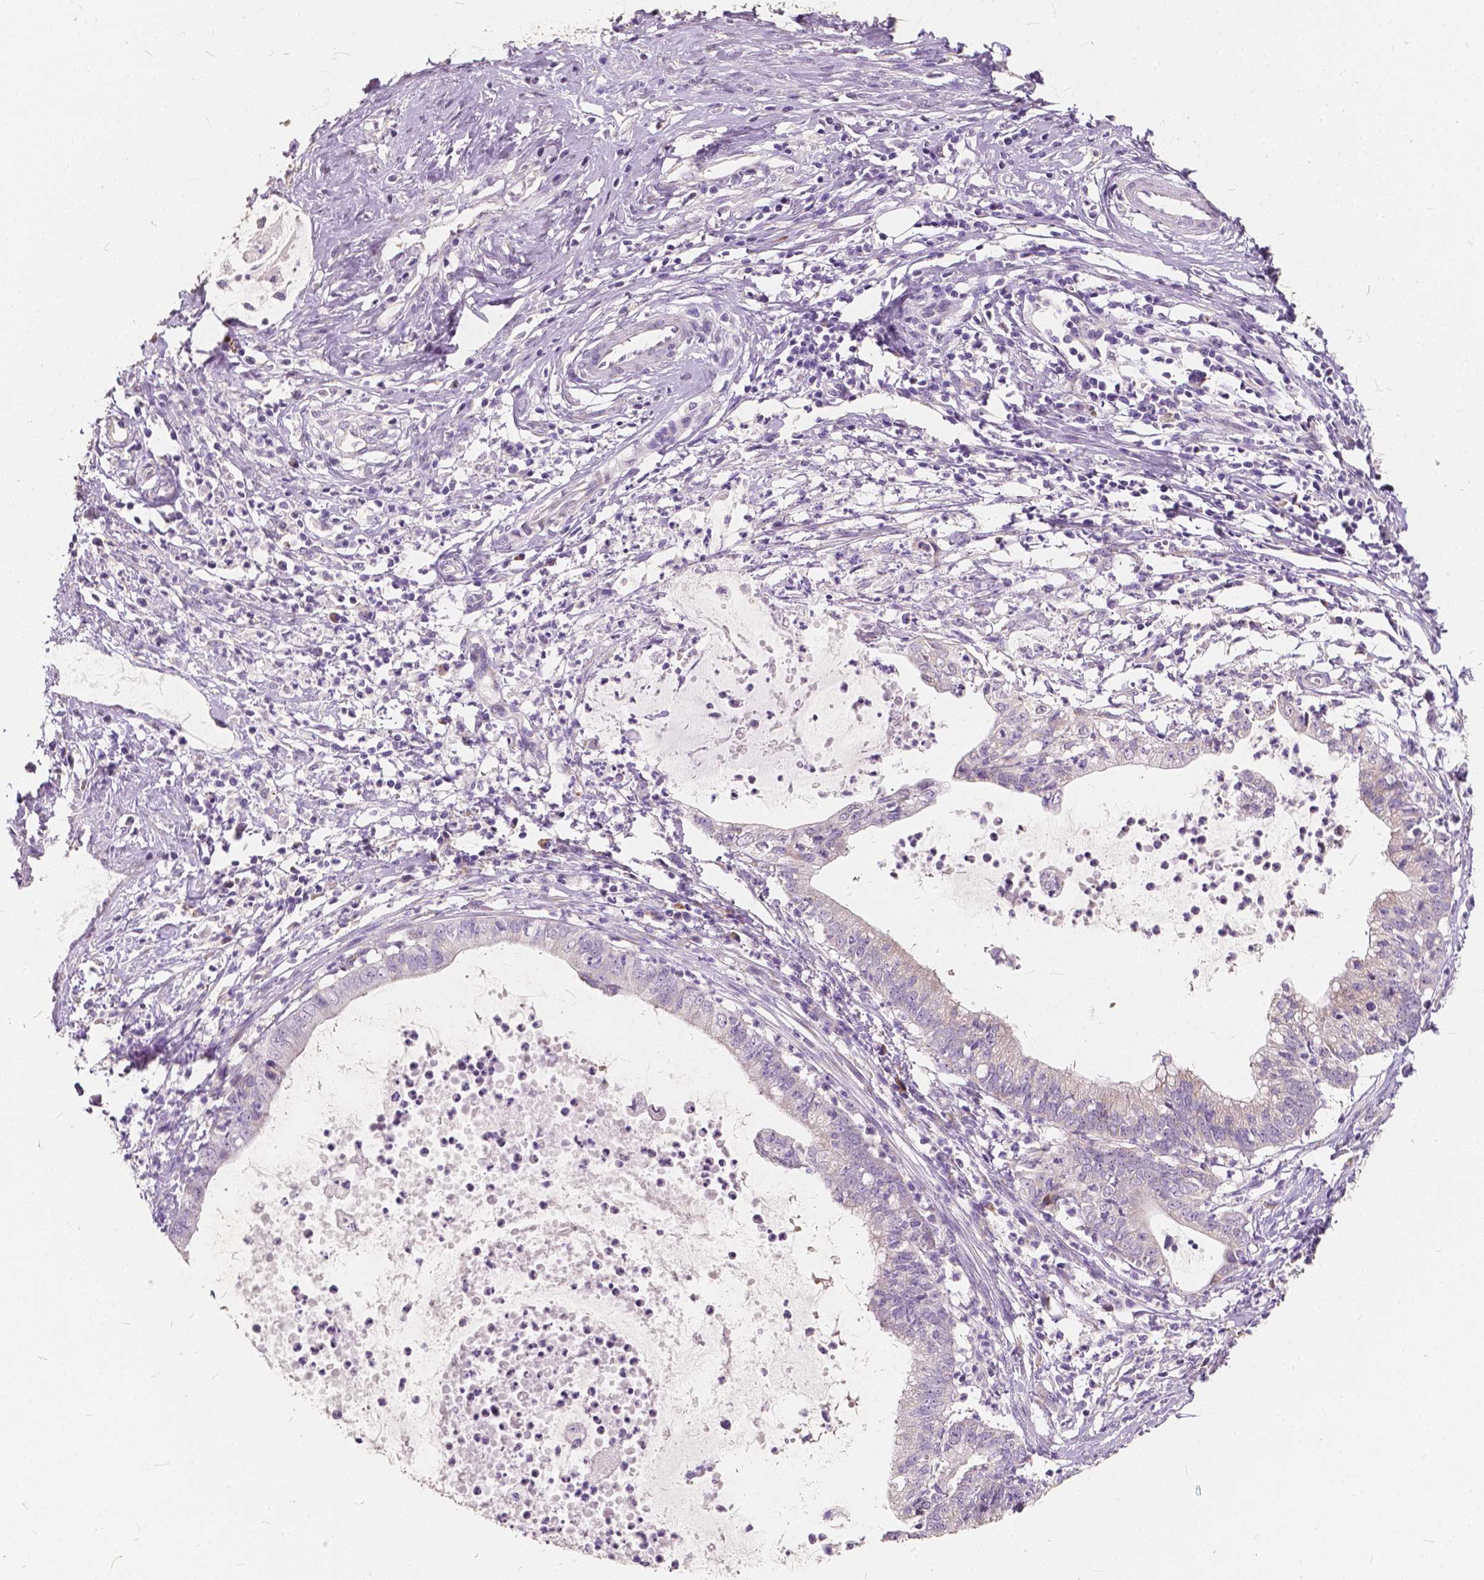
{"staining": {"intensity": "negative", "quantity": "none", "location": "none"}, "tissue": "cervical cancer", "cell_type": "Tumor cells", "image_type": "cancer", "snomed": [{"axis": "morphology", "description": "Normal tissue, NOS"}, {"axis": "morphology", "description": "Adenocarcinoma, NOS"}, {"axis": "topography", "description": "Cervix"}], "caption": "Adenocarcinoma (cervical) was stained to show a protein in brown. There is no significant expression in tumor cells.", "gene": "SLC7A8", "patient": {"sex": "female", "age": 38}}